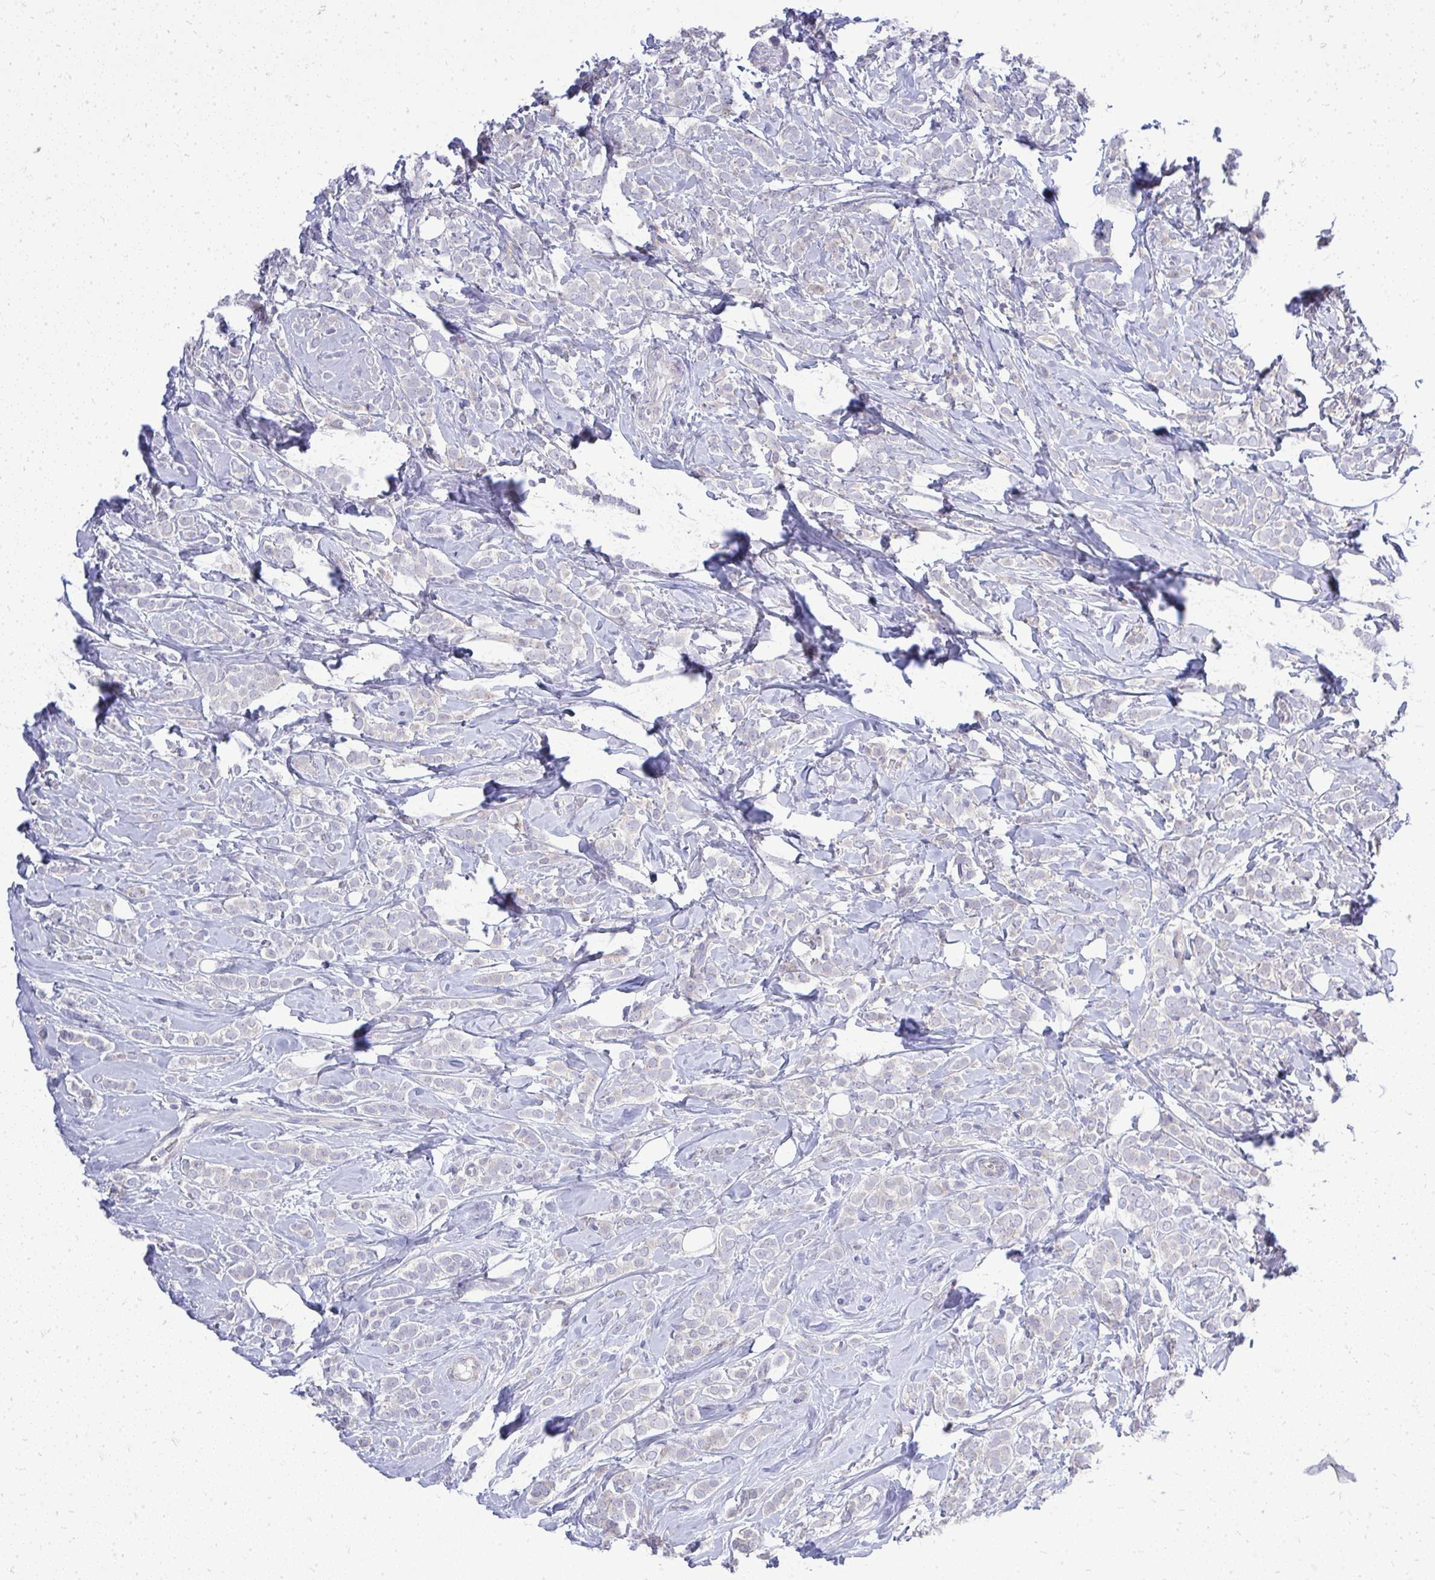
{"staining": {"intensity": "negative", "quantity": "none", "location": "none"}, "tissue": "breast cancer", "cell_type": "Tumor cells", "image_type": "cancer", "snomed": [{"axis": "morphology", "description": "Lobular carcinoma"}, {"axis": "topography", "description": "Breast"}], "caption": "Breast lobular carcinoma was stained to show a protein in brown. There is no significant positivity in tumor cells.", "gene": "OR8D1", "patient": {"sex": "female", "age": 49}}